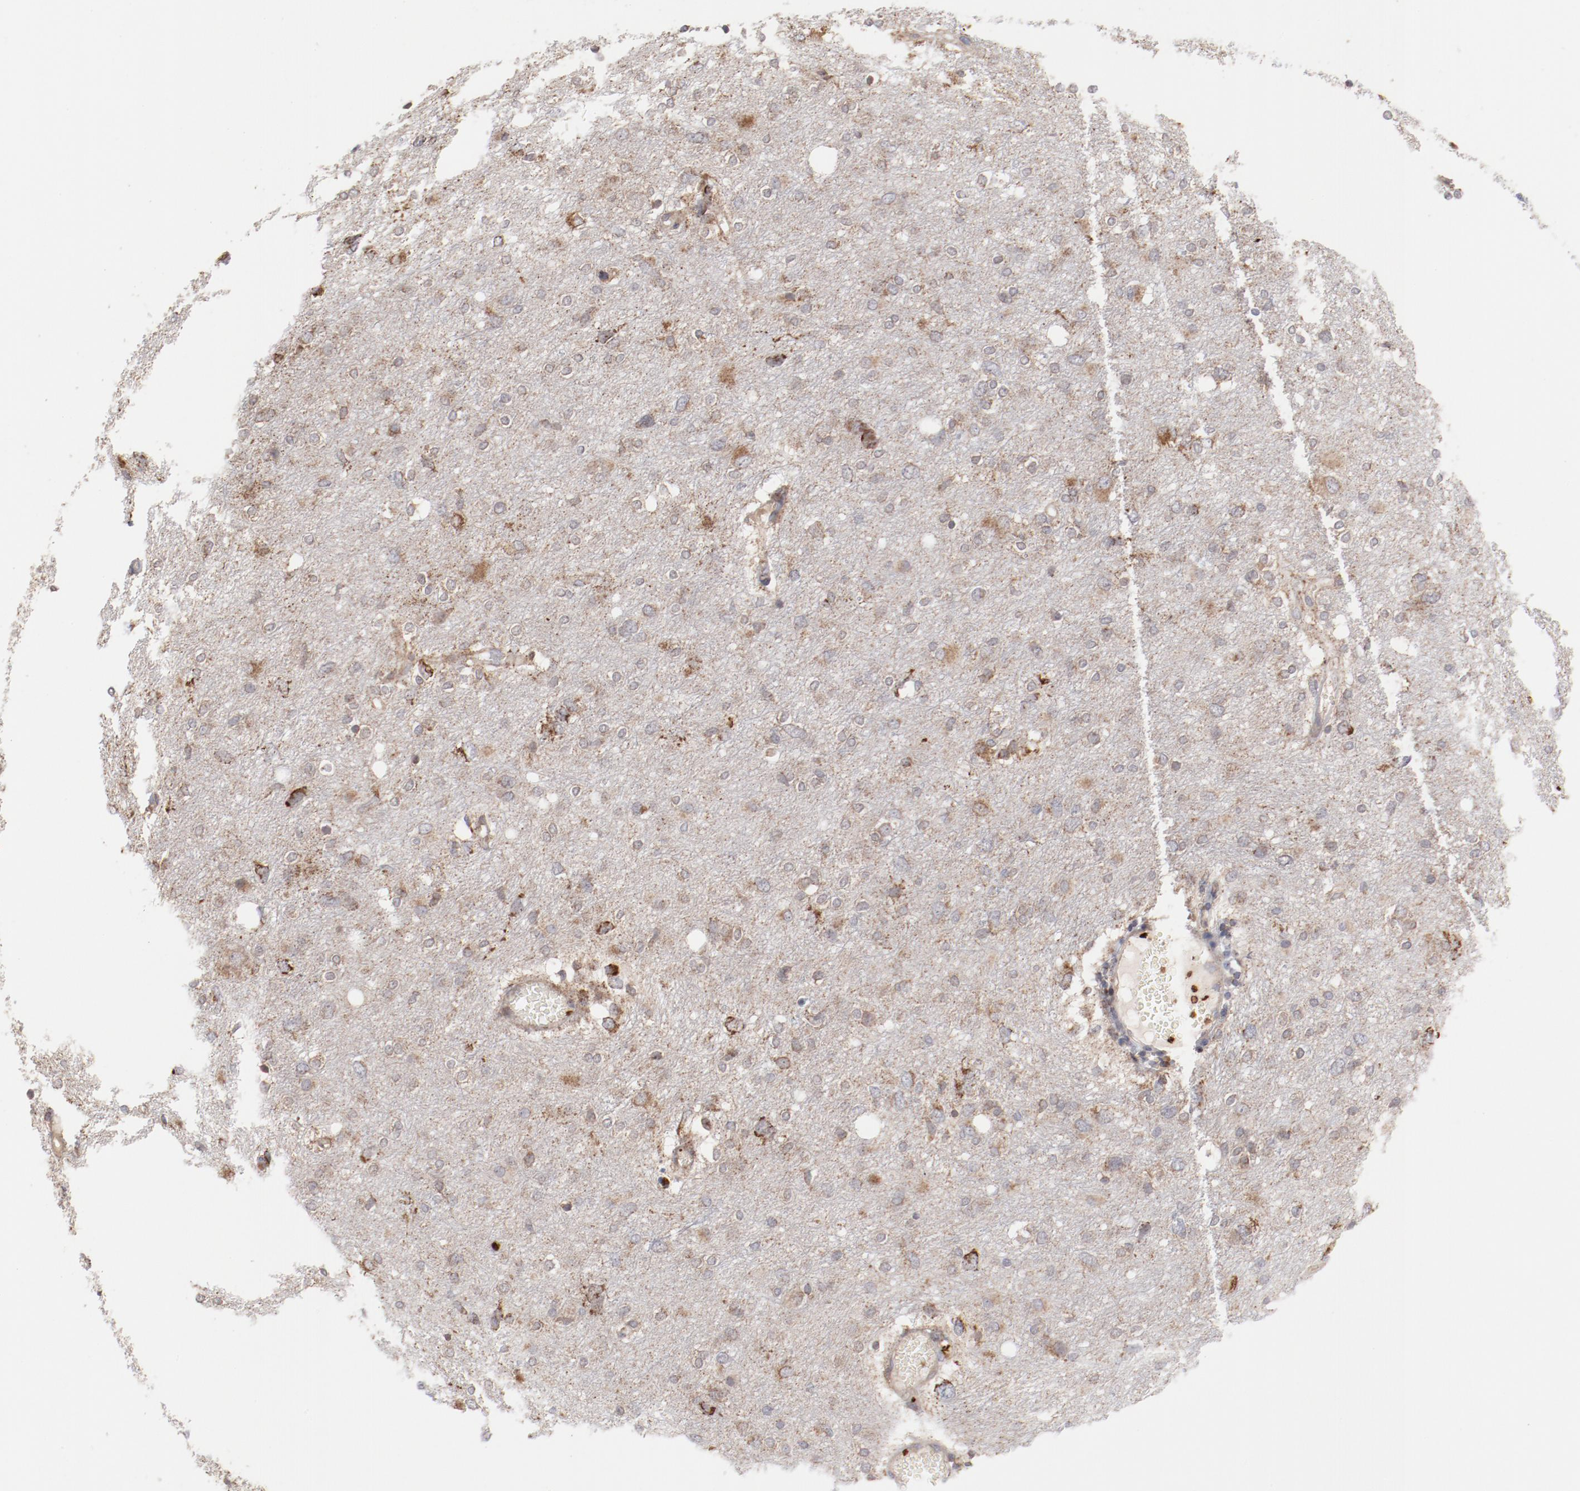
{"staining": {"intensity": "weak", "quantity": ">75%", "location": "cytoplasmic/membranous"}, "tissue": "glioma", "cell_type": "Tumor cells", "image_type": "cancer", "snomed": [{"axis": "morphology", "description": "Glioma, malignant, High grade"}, {"axis": "topography", "description": "Brain"}], "caption": "DAB immunohistochemical staining of malignant high-grade glioma exhibits weak cytoplasmic/membranous protein staining in about >75% of tumor cells. Using DAB (brown) and hematoxylin (blue) stains, captured at high magnification using brightfield microscopy.", "gene": "PPFIBP2", "patient": {"sex": "female", "age": 59}}